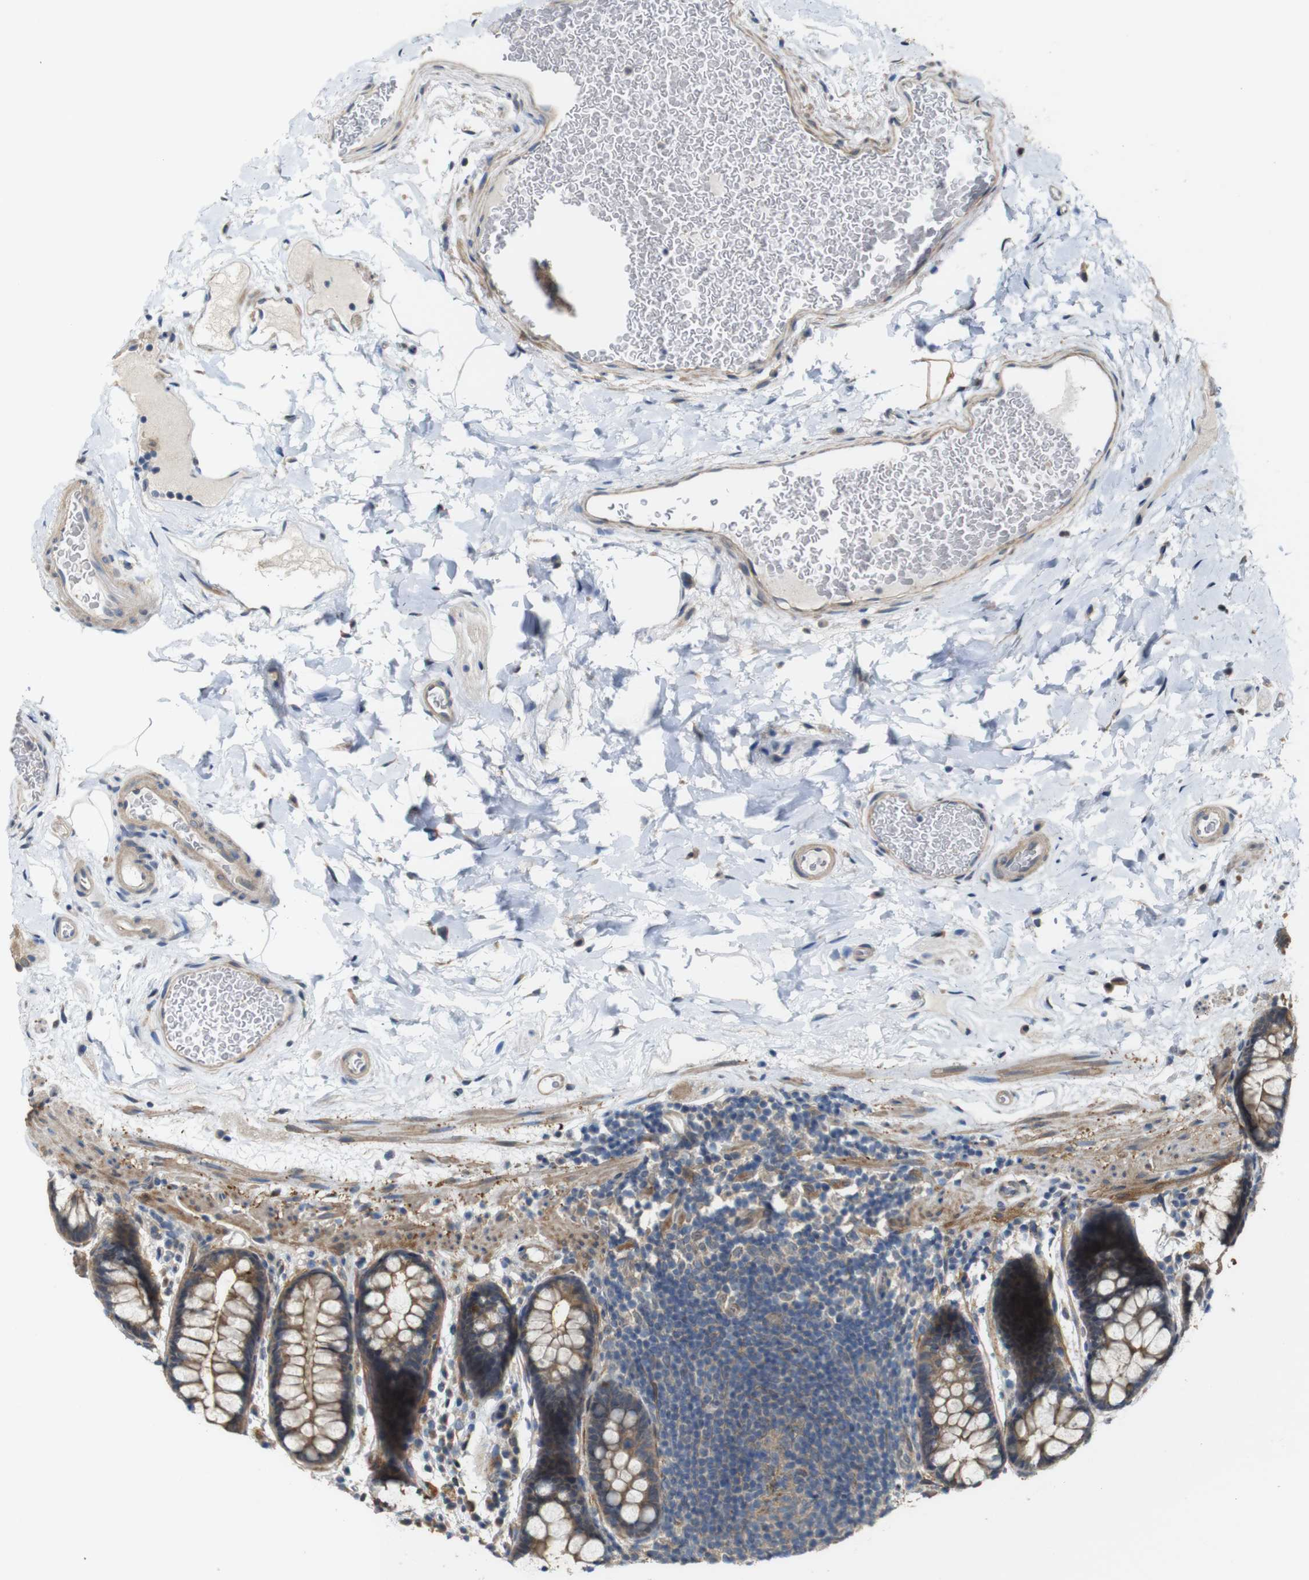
{"staining": {"intensity": "weak", "quantity": ">75%", "location": "cytoplasmic/membranous"}, "tissue": "colon", "cell_type": "Endothelial cells", "image_type": "normal", "snomed": [{"axis": "morphology", "description": "Normal tissue, NOS"}, {"axis": "topography", "description": "Colon"}], "caption": "Immunohistochemistry photomicrograph of normal colon stained for a protein (brown), which demonstrates low levels of weak cytoplasmic/membranous expression in approximately >75% of endothelial cells.", "gene": "CDC34", "patient": {"sex": "female", "age": 80}}